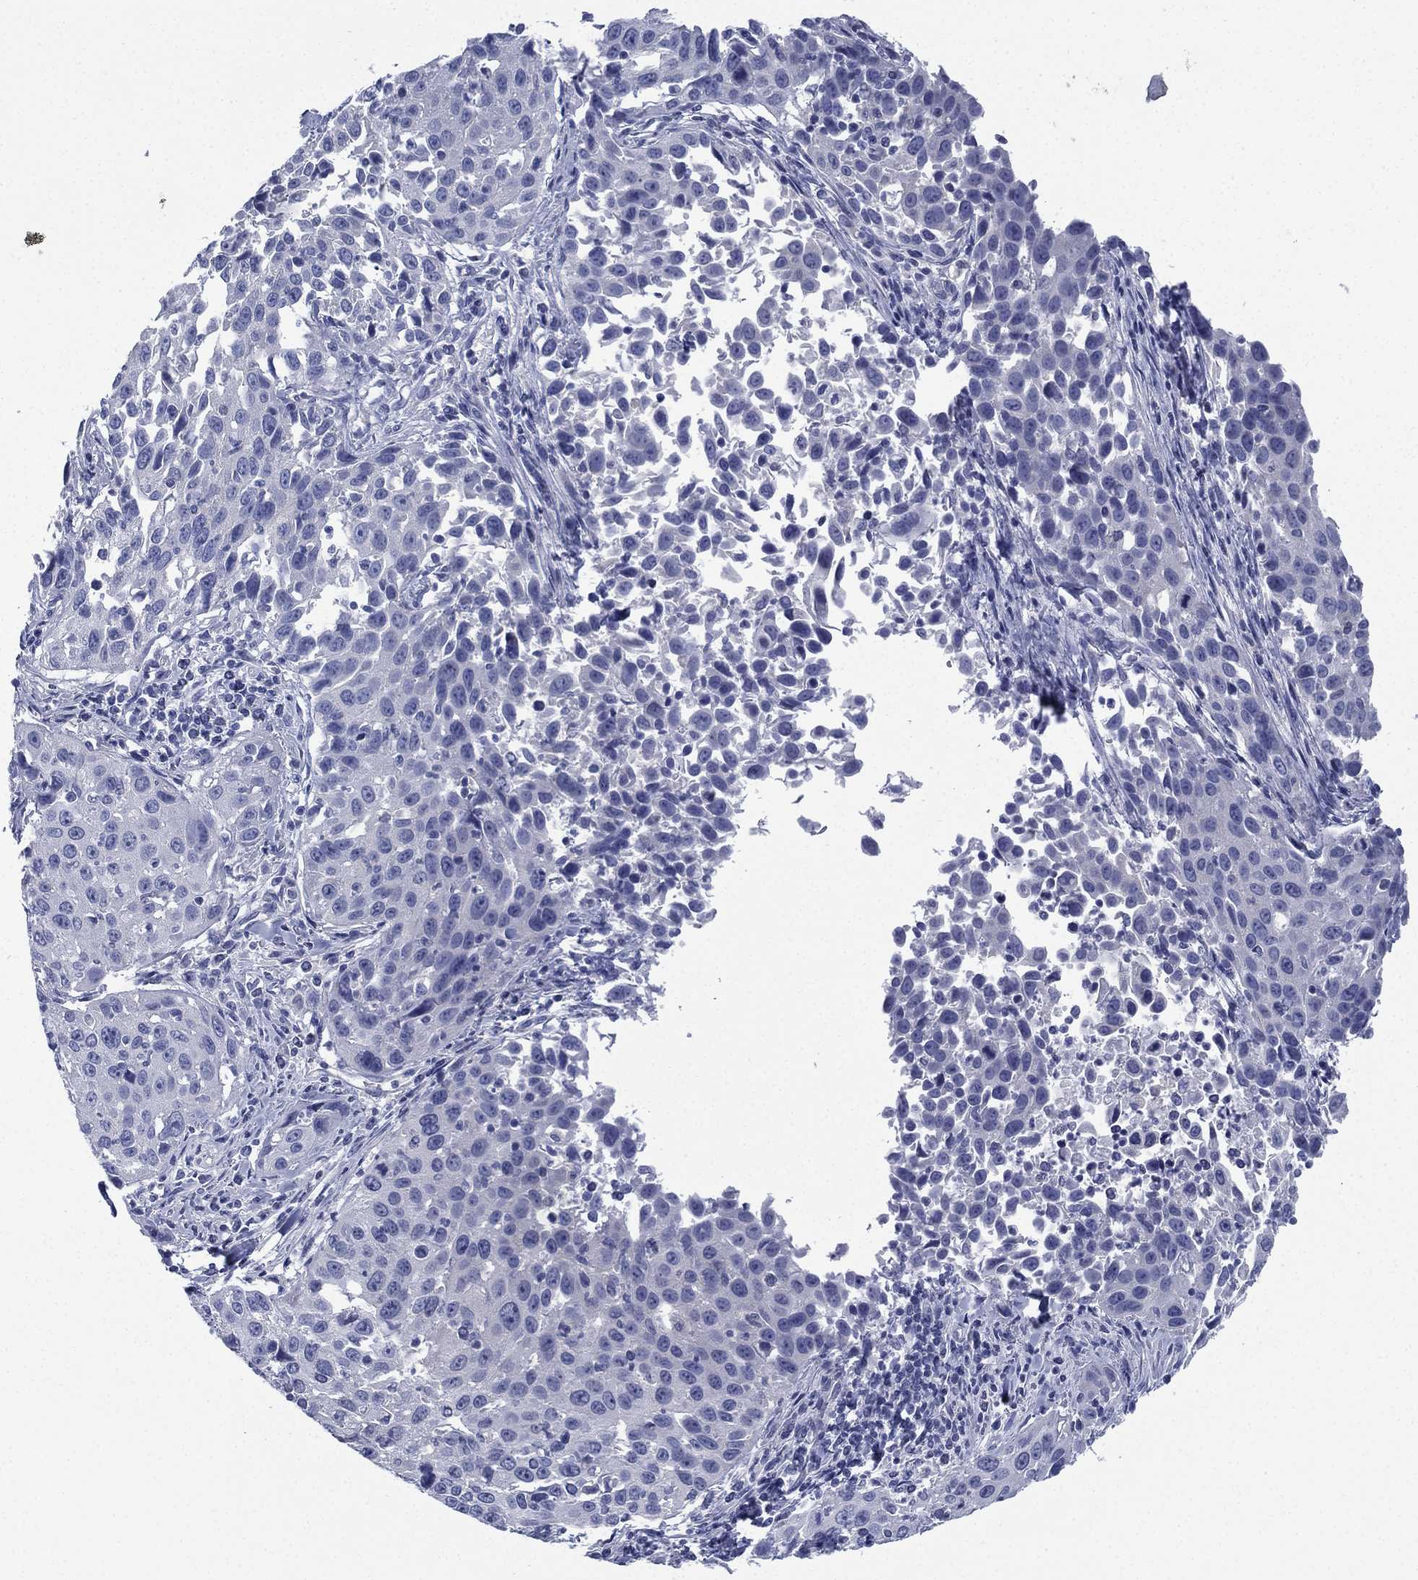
{"staining": {"intensity": "negative", "quantity": "none", "location": "none"}, "tissue": "cervical cancer", "cell_type": "Tumor cells", "image_type": "cancer", "snomed": [{"axis": "morphology", "description": "Squamous cell carcinoma, NOS"}, {"axis": "topography", "description": "Cervix"}], "caption": "Cervical cancer (squamous cell carcinoma) was stained to show a protein in brown. There is no significant expression in tumor cells. Brightfield microscopy of IHC stained with DAB (brown) and hematoxylin (blue), captured at high magnification.", "gene": "FCER2", "patient": {"sex": "female", "age": 26}}